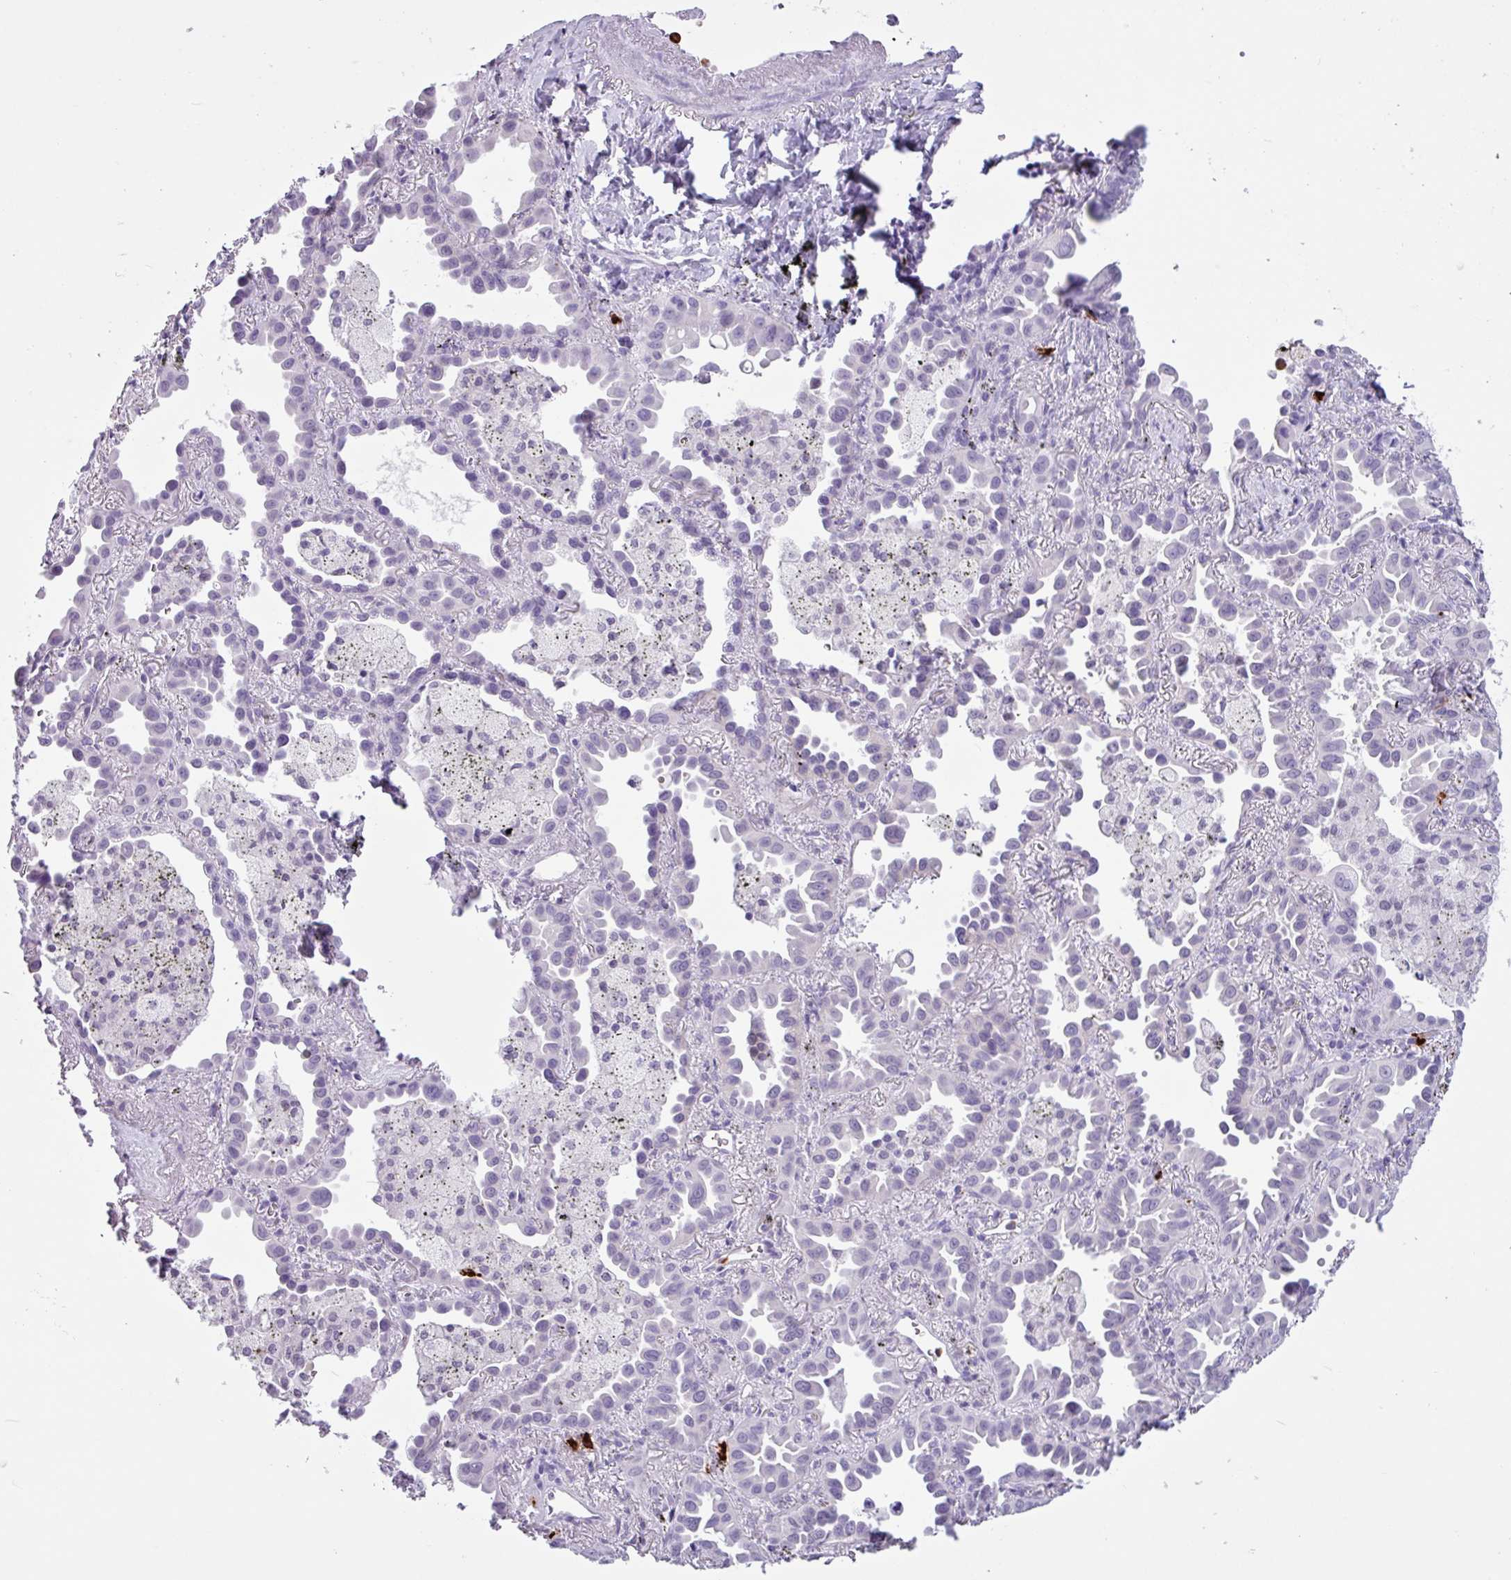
{"staining": {"intensity": "negative", "quantity": "none", "location": "none"}, "tissue": "lung cancer", "cell_type": "Tumor cells", "image_type": "cancer", "snomed": [{"axis": "morphology", "description": "Adenocarcinoma, NOS"}, {"axis": "topography", "description": "Lung"}], "caption": "A histopathology image of human lung adenocarcinoma is negative for staining in tumor cells.", "gene": "TMEM178A", "patient": {"sex": "male", "age": 68}}